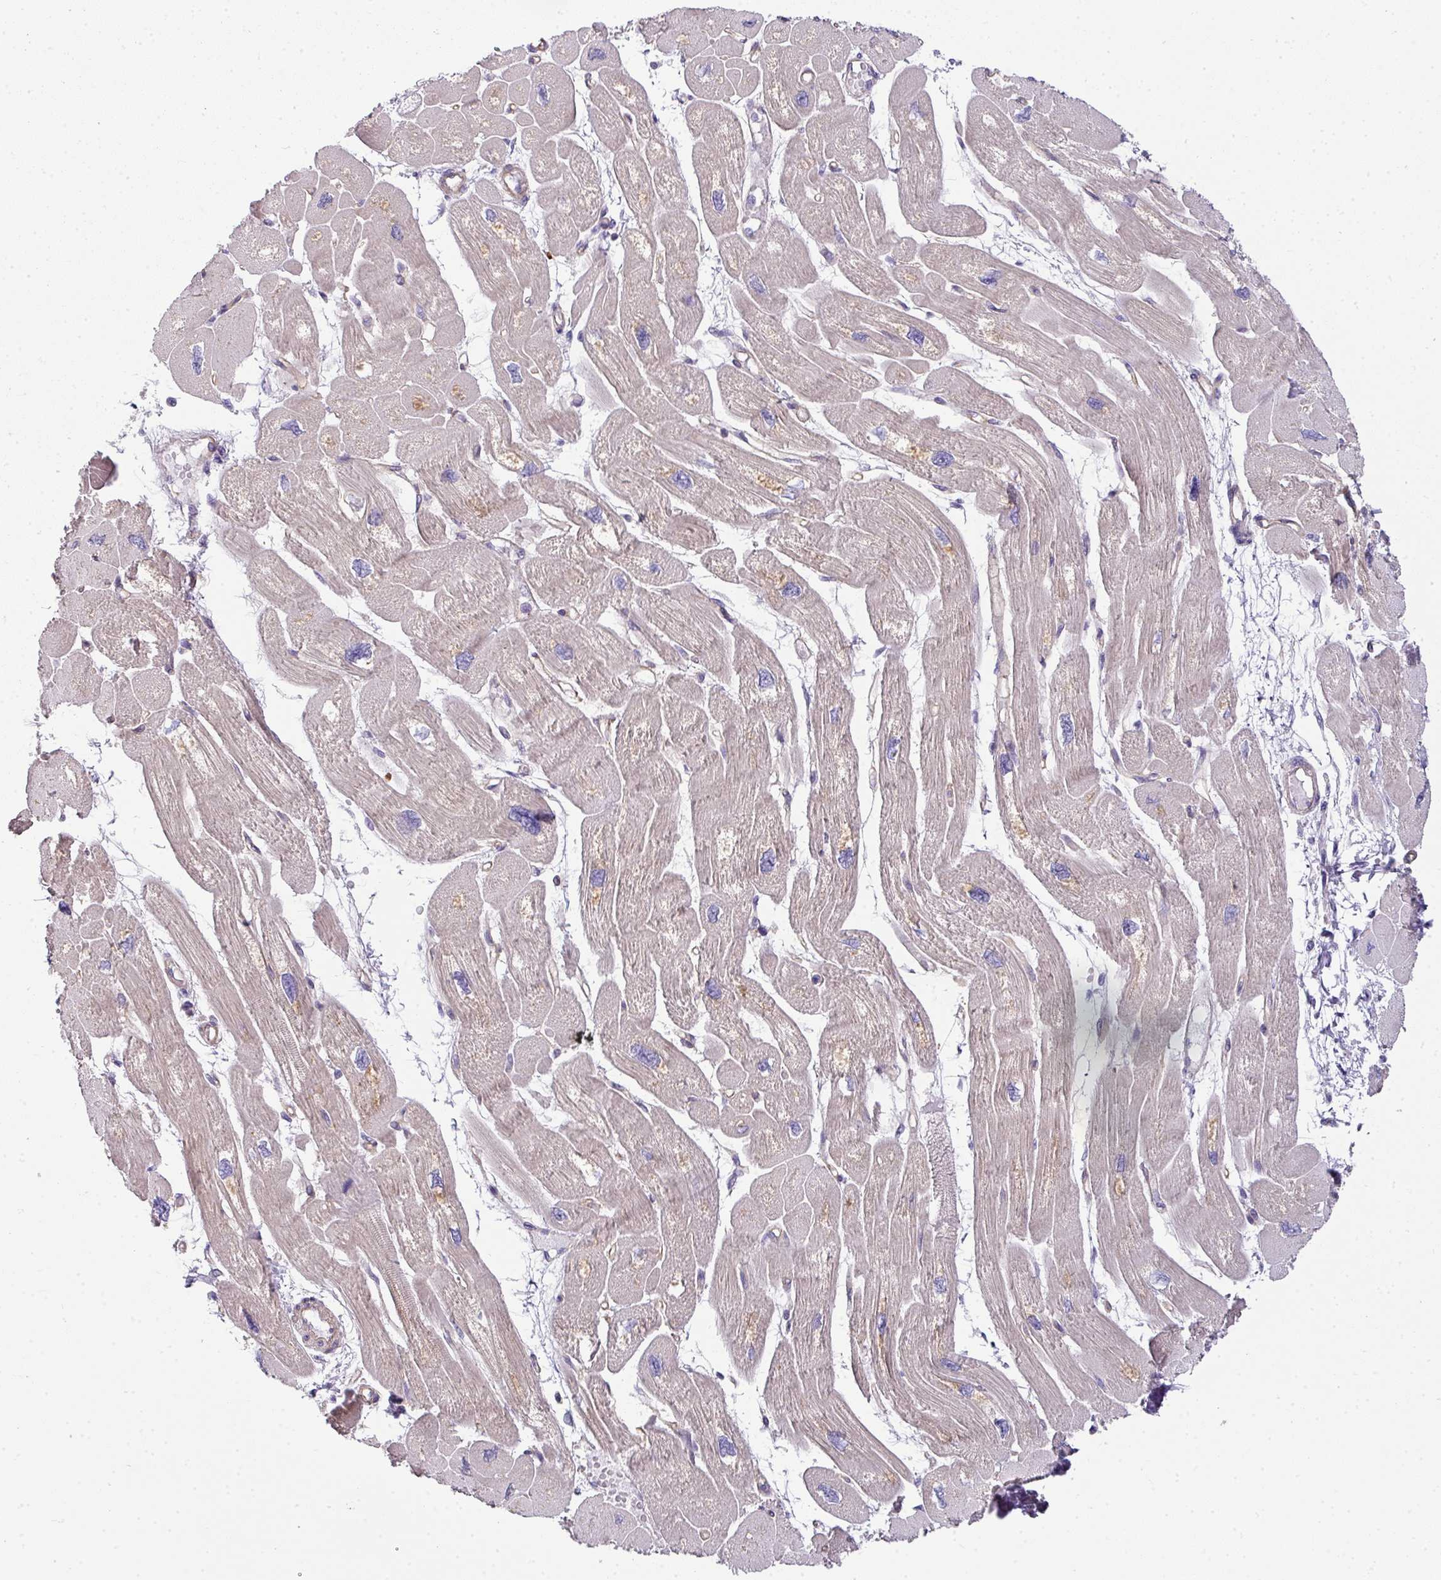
{"staining": {"intensity": "negative", "quantity": "none", "location": "none"}, "tissue": "heart muscle", "cell_type": "Cardiomyocytes", "image_type": "normal", "snomed": [{"axis": "morphology", "description": "Normal tissue, NOS"}, {"axis": "topography", "description": "Heart"}], "caption": "Normal heart muscle was stained to show a protein in brown. There is no significant staining in cardiomyocytes. (Immunohistochemistry, brightfield microscopy, high magnification).", "gene": "PALS2", "patient": {"sex": "male", "age": 42}}